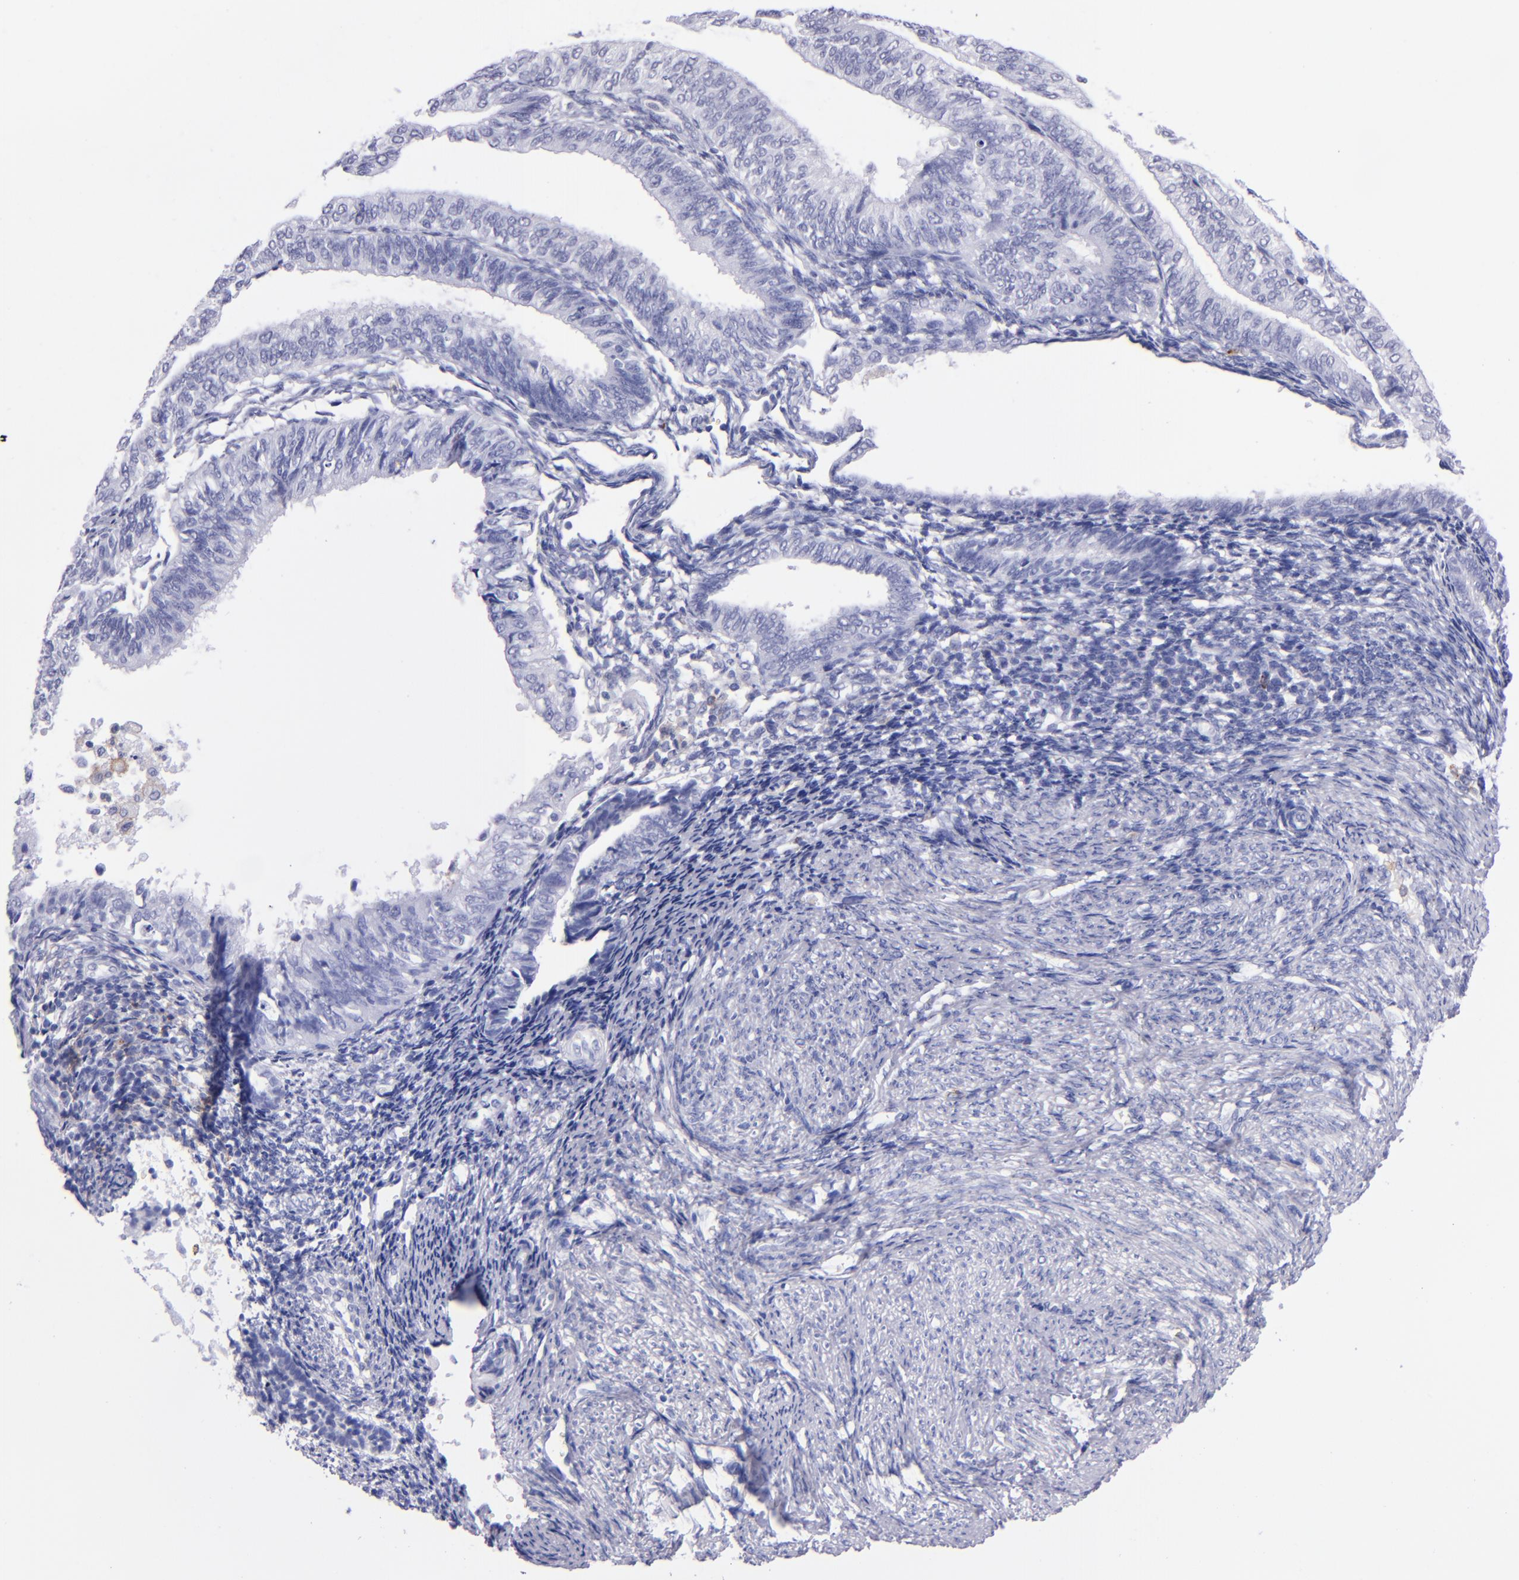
{"staining": {"intensity": "negative", "quantity": "none", "location": "none"}, "tissue": "endometrial cancer", "cell_type": "Tumor cells", "image_type": "cancer", "snomed": [{"axis": "morphology", "description": "Adenocarcinoma, NOS"}, {"axis": "topography", "description": "Endometrium"}], "caption": "DAB (3,3'-diaminobenzidine) immunohistochemical staining of adenocarcinoma (endometrial) shows no significant expression in tumor cells. (DAB immunohistochemistry (IHC) visualized using brightfield microscopy, high magnification).", "gene": "CR1", "patient": {"sex": "female", "age": 55}}